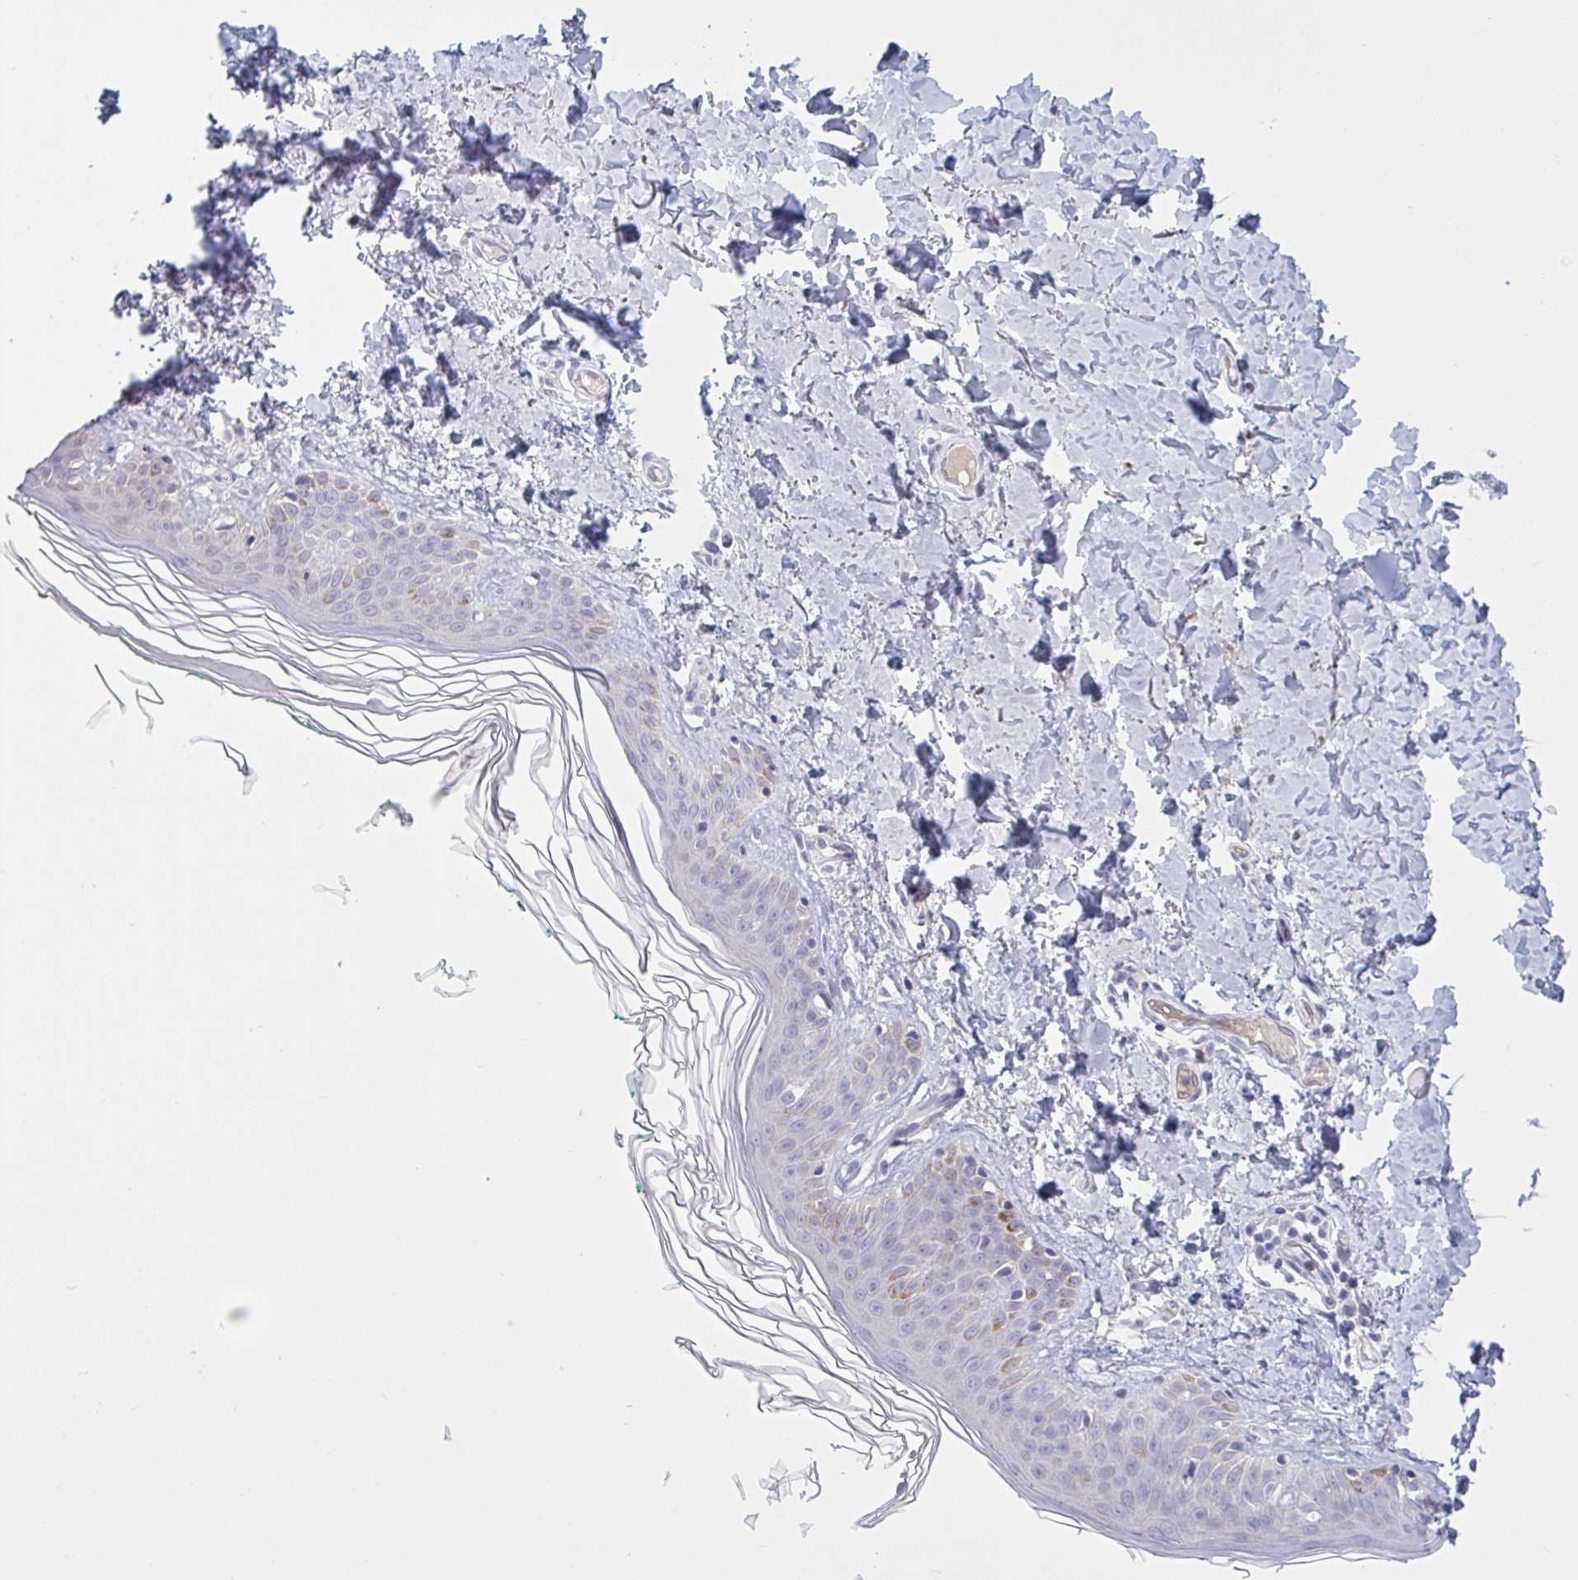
{"staining": {"intensity": "negative", "quantity": "none", "location": "none"}, "tissue": "skin", "cell_type": "Fibroblasts", "image_type": "normal", "snomed": [{"axis": "morphology", "description": "Normal tissue, NOS"}, {"axis": "topography", "description": "Skin"}, {"axis": "topography", "description": "Peripheral nerve tissue"}], "caption": "Human skin stained for a protein using immunohistochemistry (IHC) displays no positivity in fibroblasts.", "gene": "HSD11B2", "patient": {"sex": "female", "age": 45}}